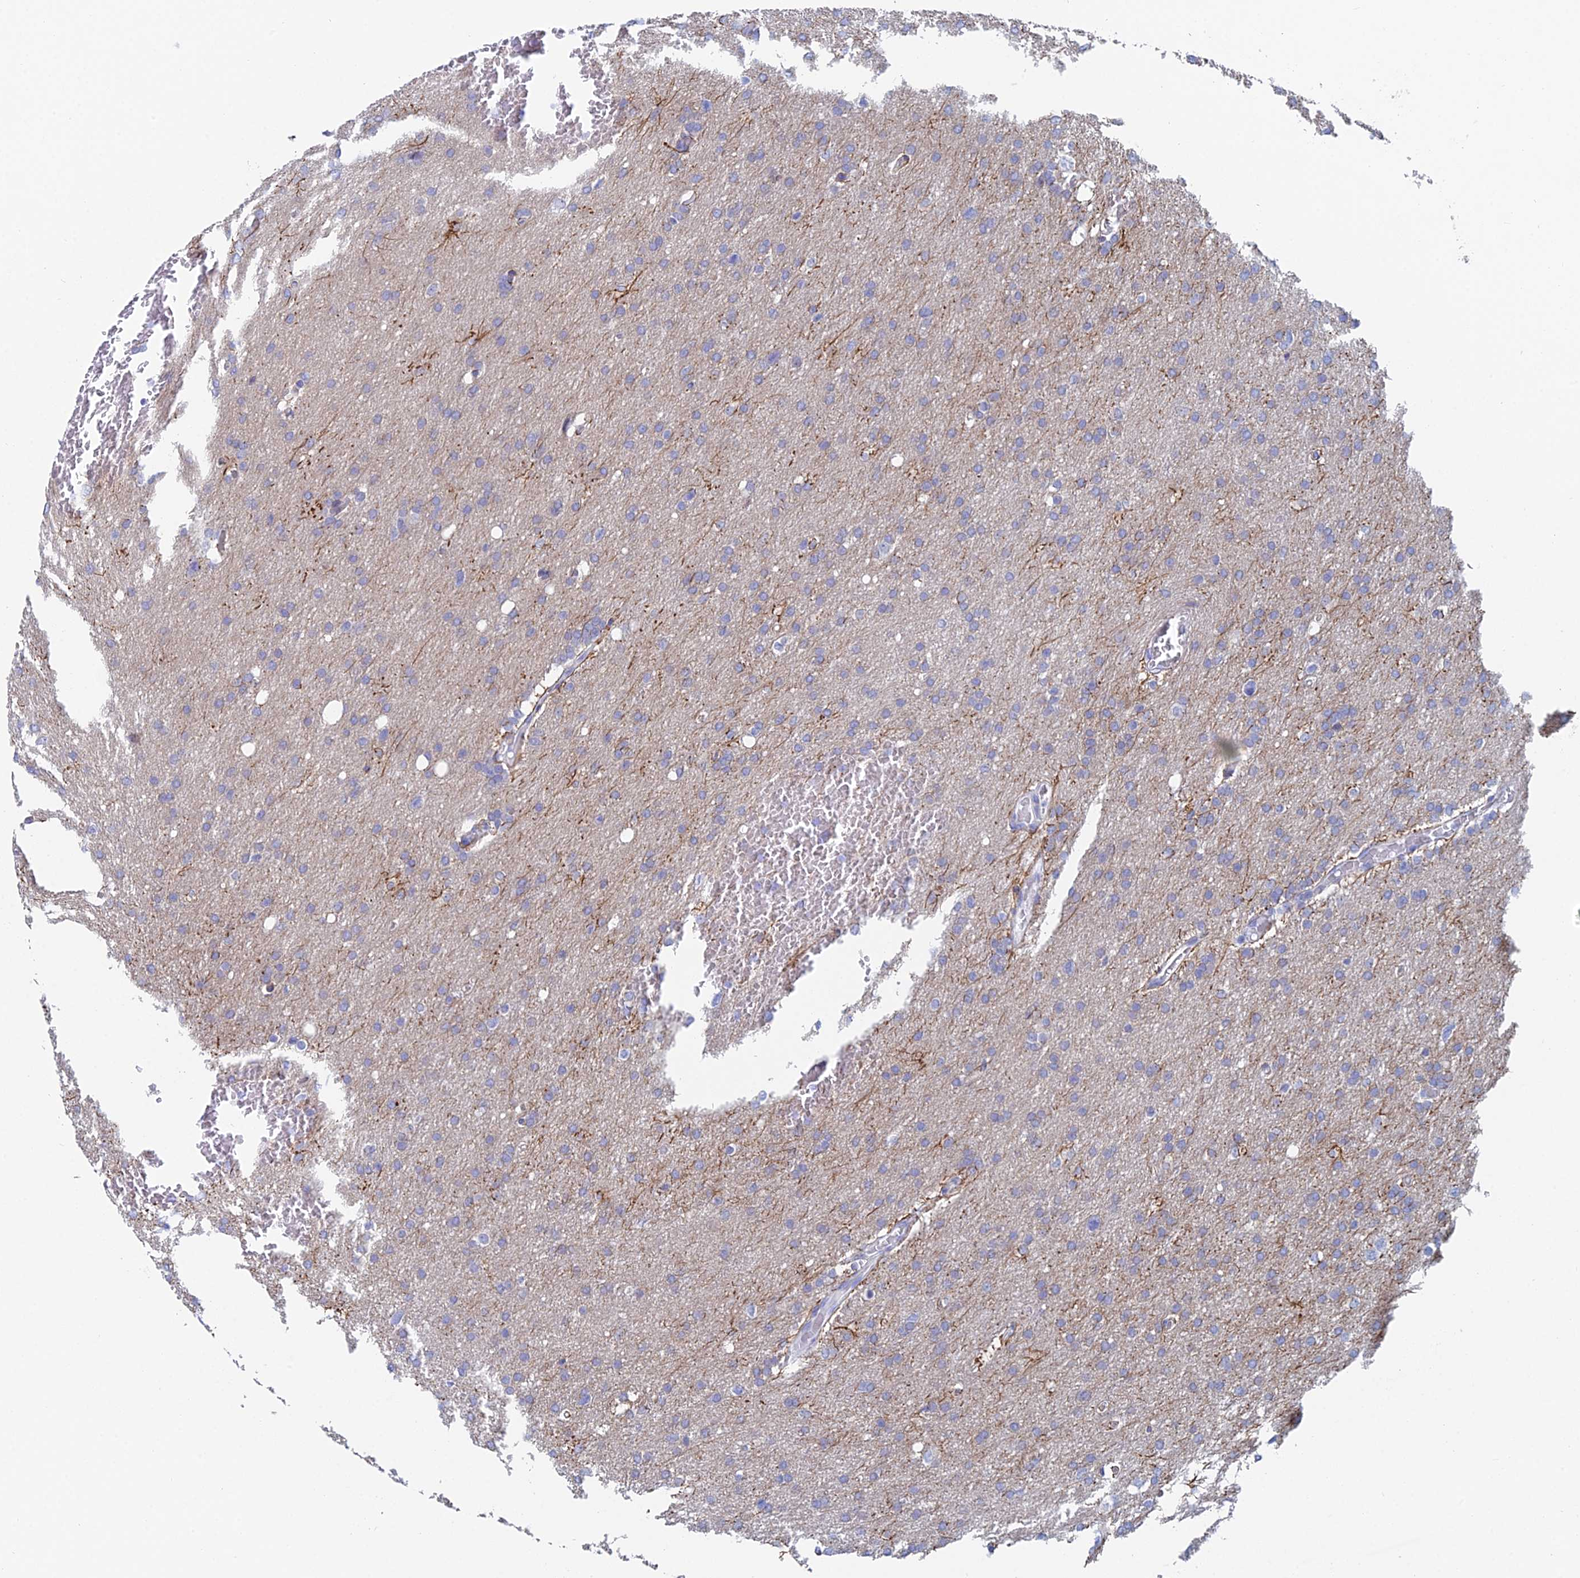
{"staining": {"intensity": "negative", "quantity": "none", "location": "none"}, "tissue": "glioma", "cell_type": "Tumor cells", "image_type": "cancer", "snomed": [{"axis": "morphology", "description": "Glioma, malignant, High grade"}, {"axis": "topography", "description": "Cerebral cortex"}], "caption": "High magnification brightfield microscopy of high-grade glioma (malignant) stained with DAB (brown) and counterstained with hematoxylin (blue): tumor cells show no significant expression.", "gene": "ACSM1", "patient": {"sex": "female", "age": 36}}